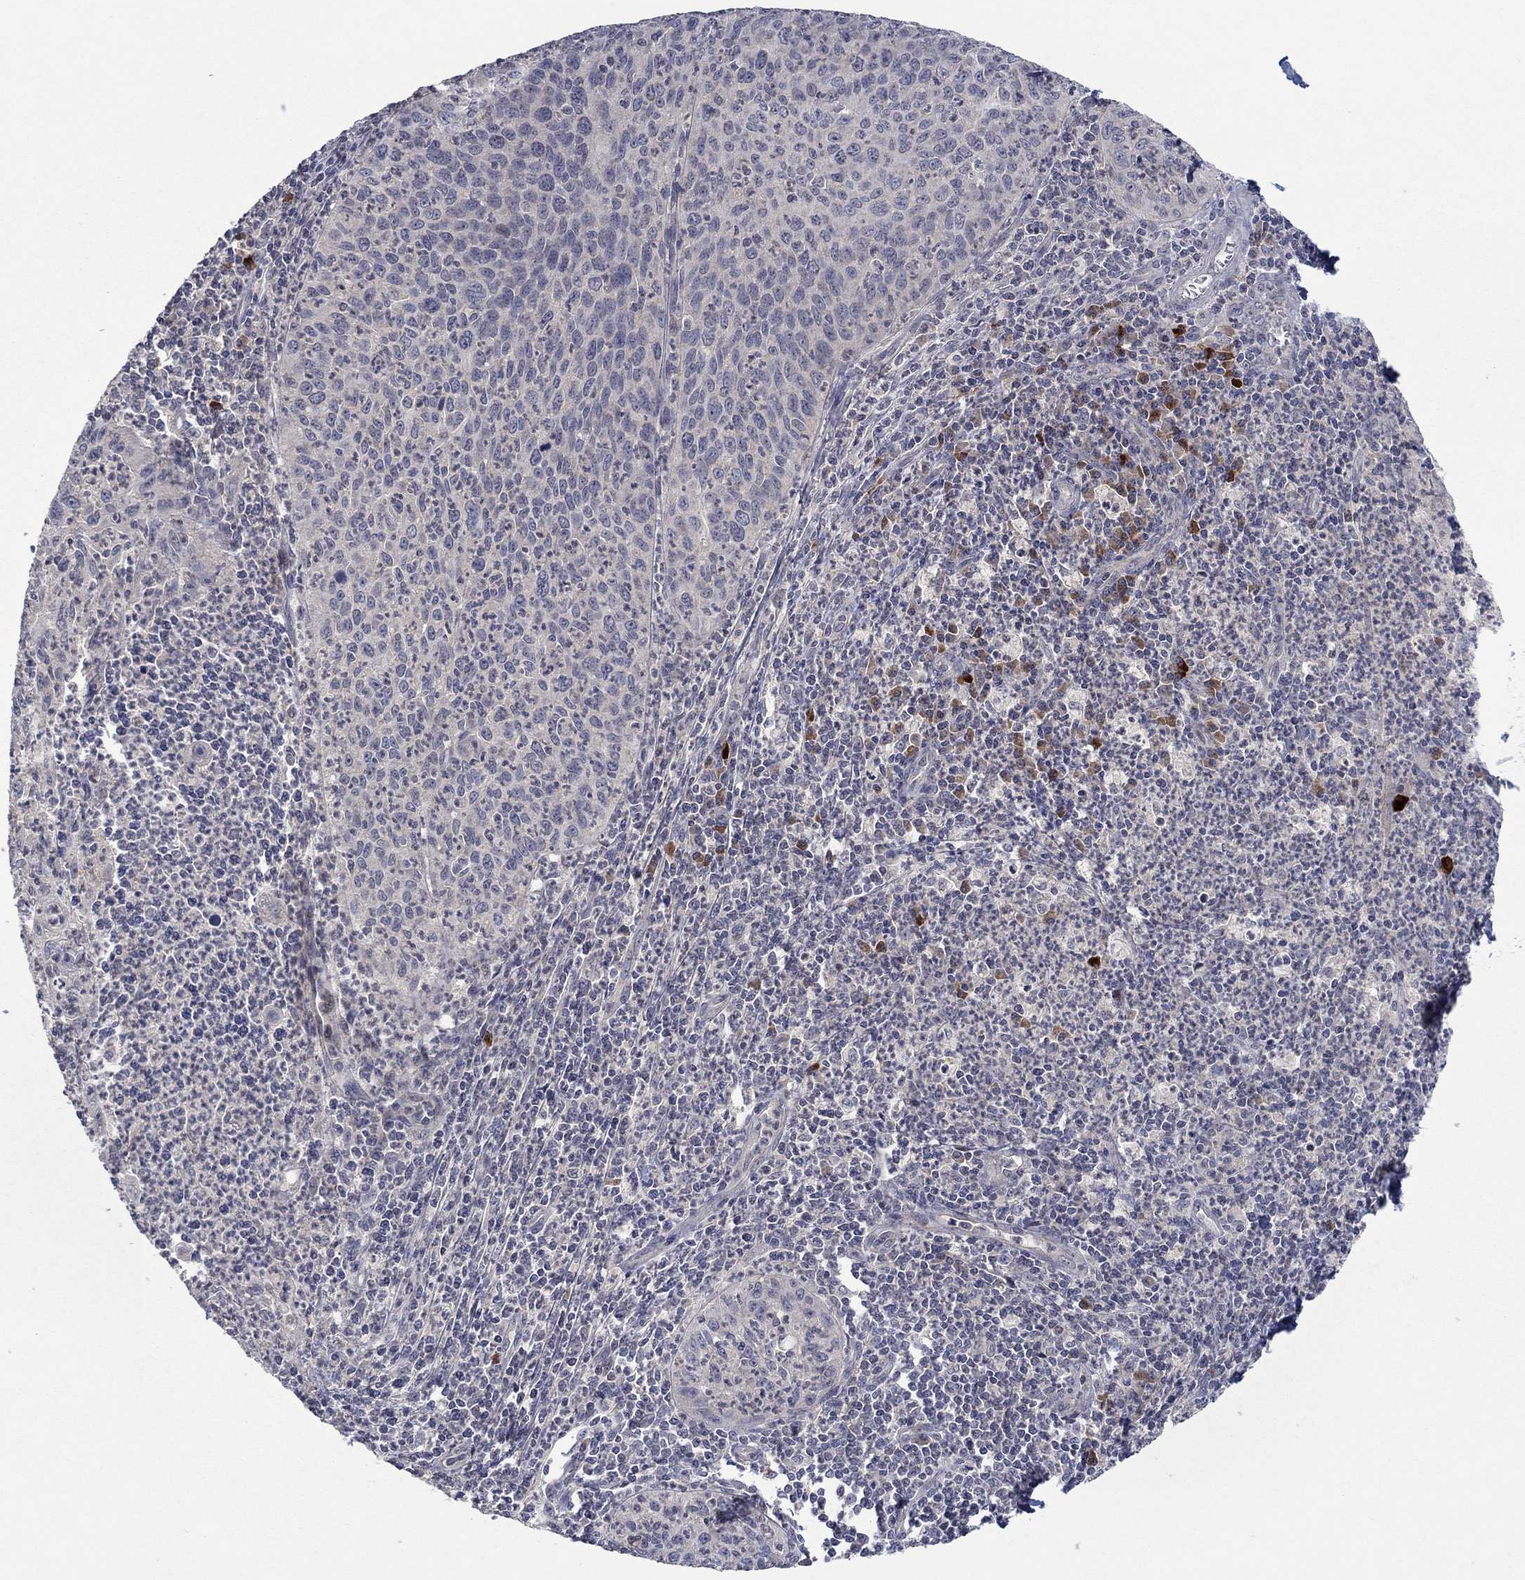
{"staining": {"intensity": "negative", "quantity": "none", "location": "none"}, "tissue": "cervical cancer", "cell_type": "Tumor cells", "image_type": "cancer", "snomed": [{"axis": "morphology", "description": "Squamous cell carcinoma, NOS"}, {"axis": "topography", "description": "Cervix"}], "caption": "Cervical cancer (squamous cell carcinoma) was stained to show a protein in brown. There is no significant positivity in tumor cells.", "gene": "IL4", "patient": {"sex": "female", "age": 26}}